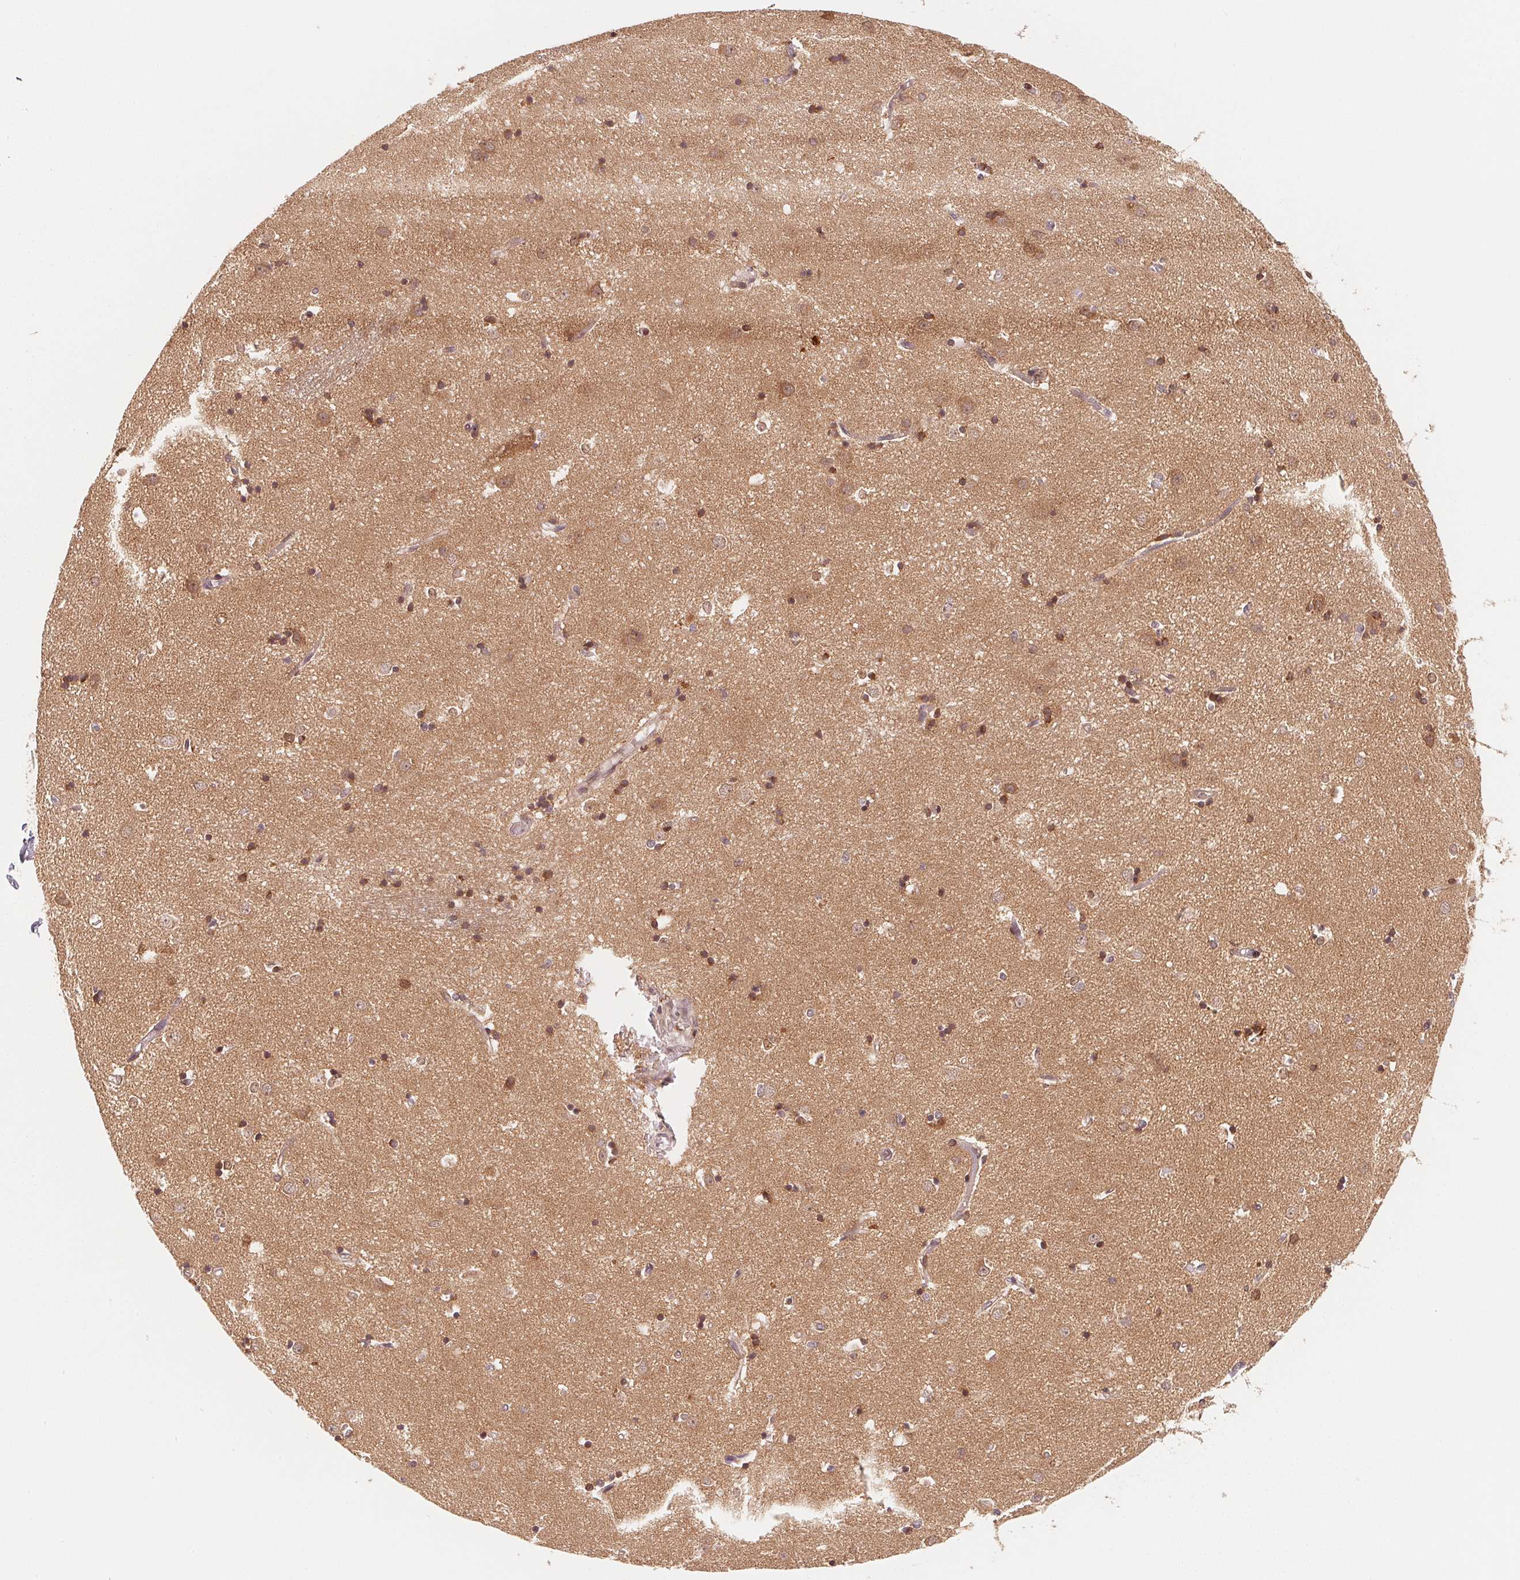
{"staining": {"intensity": "moderate", "quantity": "25%-75%", "location": "cytoplasmic/membranous,nuclear"}, "tissue": "caudate", "cell_type": "Glial cells", "image_type": "normal", "snomed": [{"axis": "morphology", "description": "Normal tissue, NOS"}, {"axis": "topography", "description": "Lateral ventricle wall"}], "caption": "Moderate cytoplasmic/membranous,nuclear expression for a protein is appreciated in about 25%-75% of glial cells of normal caudate using immunohistochemistry (IHC).", "gene": "CCDC102B", "patient": {"sex": "male", "age": 54}}